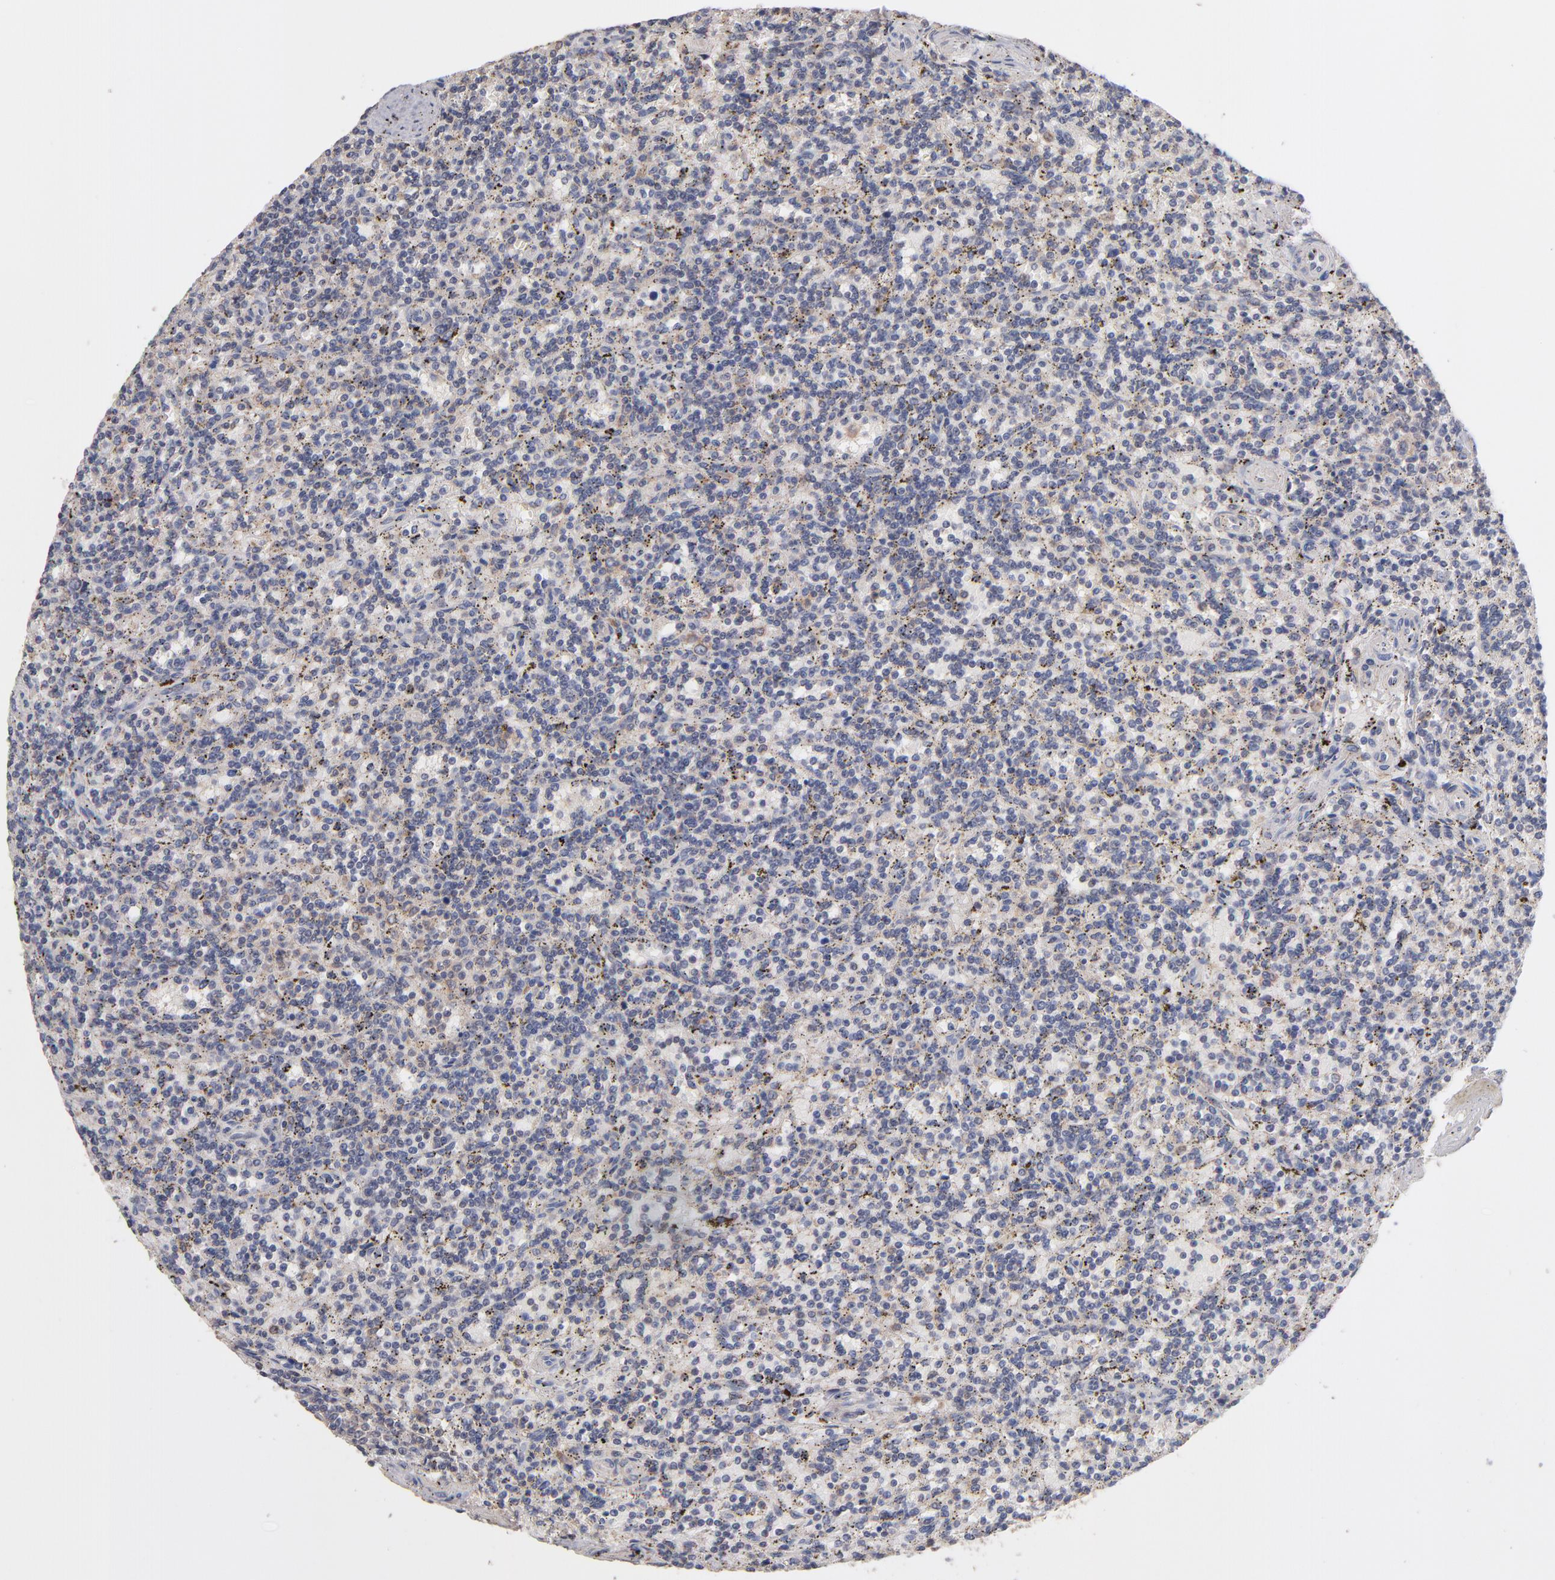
{"staining": {"intensity": "weak", "quantity": "25%-75%", "location": "cytoplasmic/membranous"}, "tissue": "lymphoma", "cell_type": "Tumor cells", "image_type": "cancer", "snomed": [{"axis": "morphology", "description": "Malignant lymphoma, non-Hodgkin's type, Low grade"}, {"axis": "topography", "description": "Spleen"}], "caption": "Weak cytoplasmic/membranous protein staining is seen in approximately 25%-75% of tumor cells in malignant lymphoma, non-Hodgkin's type (low-grade).", "gene": "DACT1", "patient": {"sex": "male", "age": 73}}